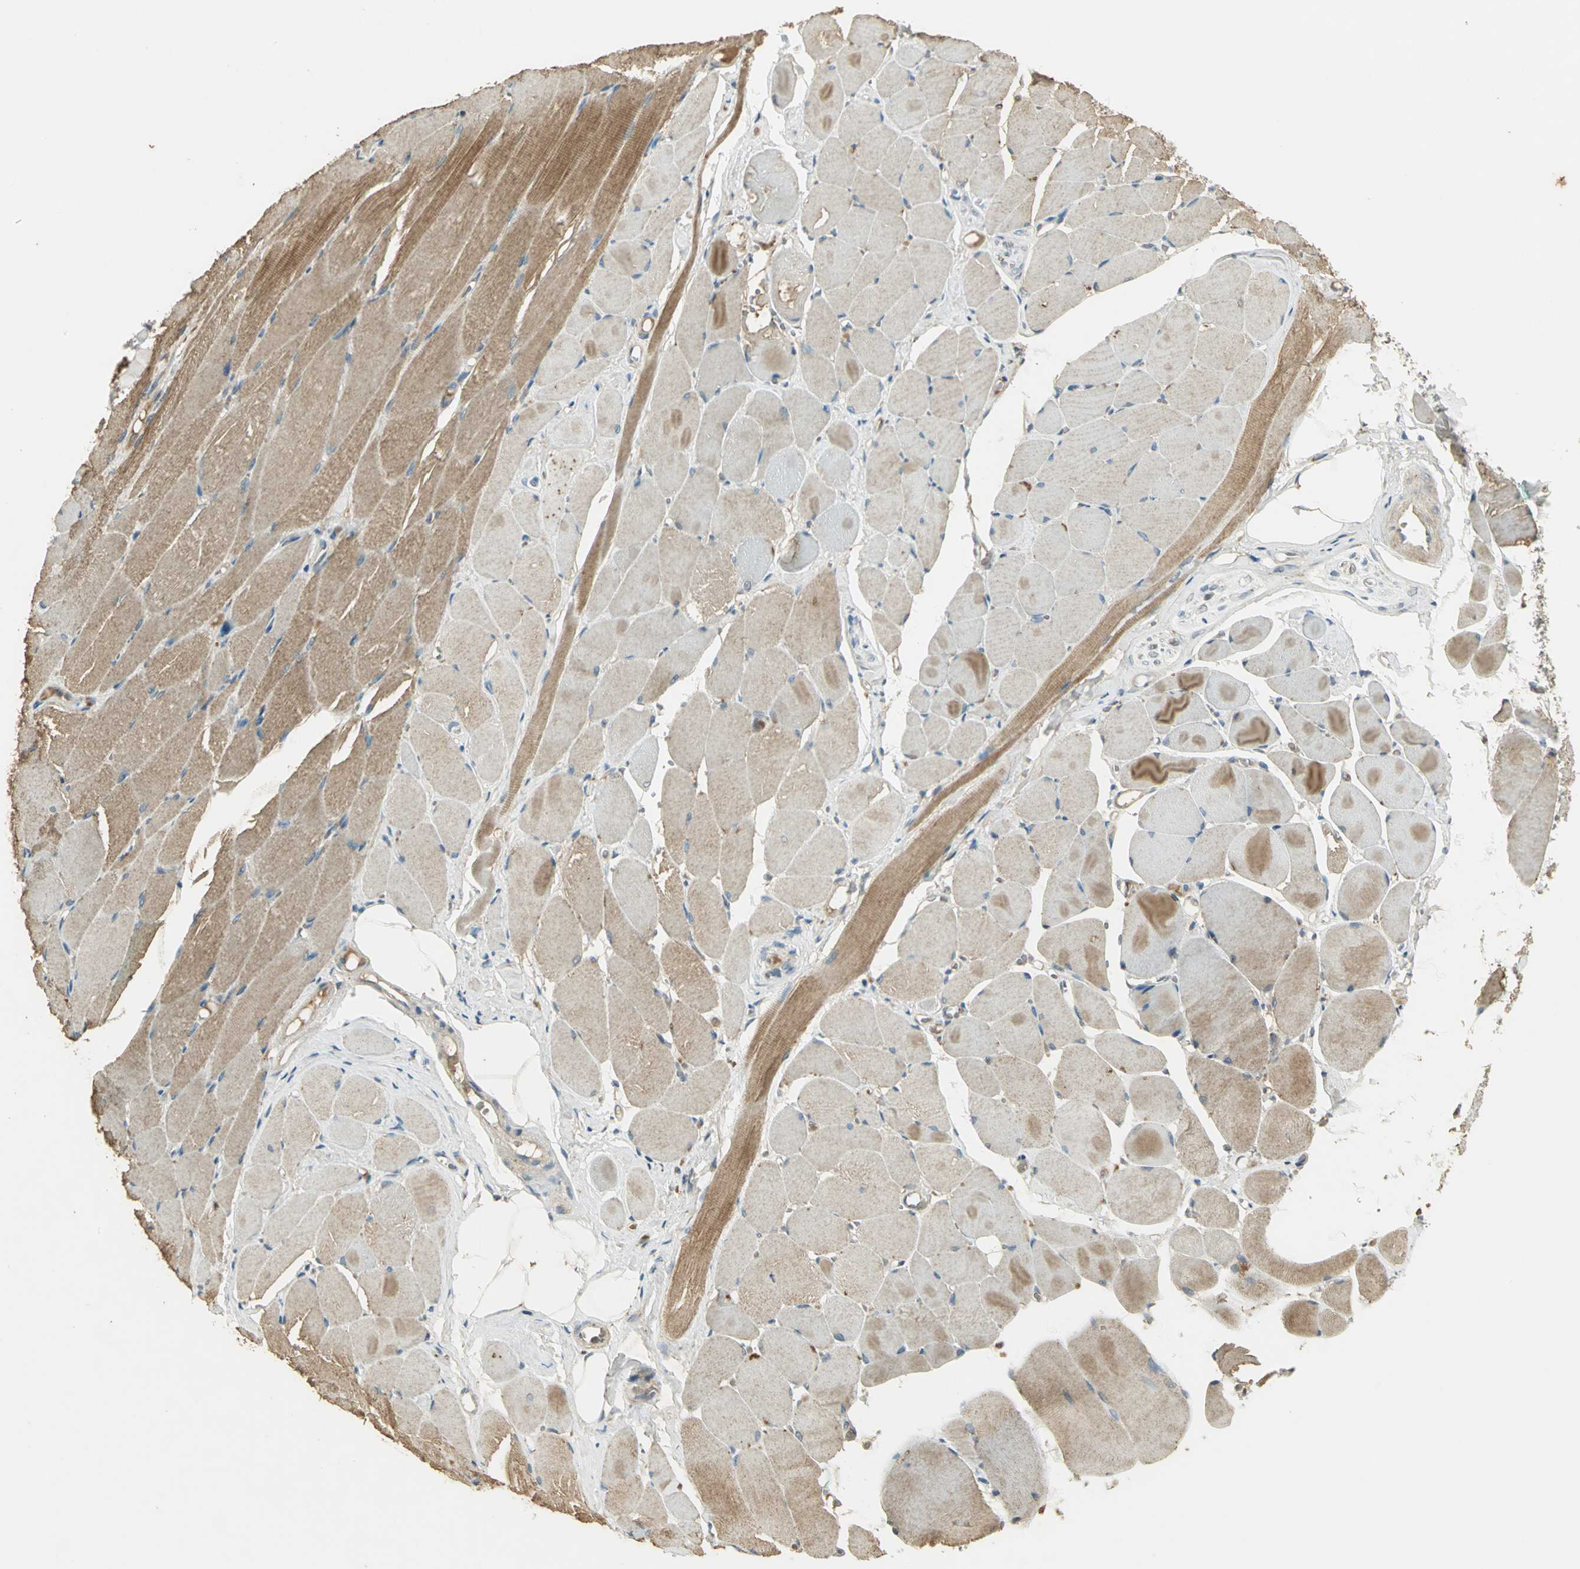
{"staining": {"intensity": "moderate", "quantity": ">75%", "location": "cytoplasmic/membranous"}, "tissue": "skeletal muscle", "cell_type": "Myocytes", "image_type": "normal", "snomed": [{"axis": "morphology", "description": "Normal tissue, NOS"}, {"axis": "topography", "description": "Skeletal muscle"}, {"axis": "topography", "description": "Peripheral nerve tissue"}], "caption": "Immunohistochemistry (IHC) of benign human skeletal muscle demonstrates medium levels of moderate cytoplasmic/membranous staining in approximately >75% of myocytes. The protein of interest is shown in brown color, while the nuclei are stained blue.", "gene": "KEAP1", "patient": {"sex": "female", "age": 84}}